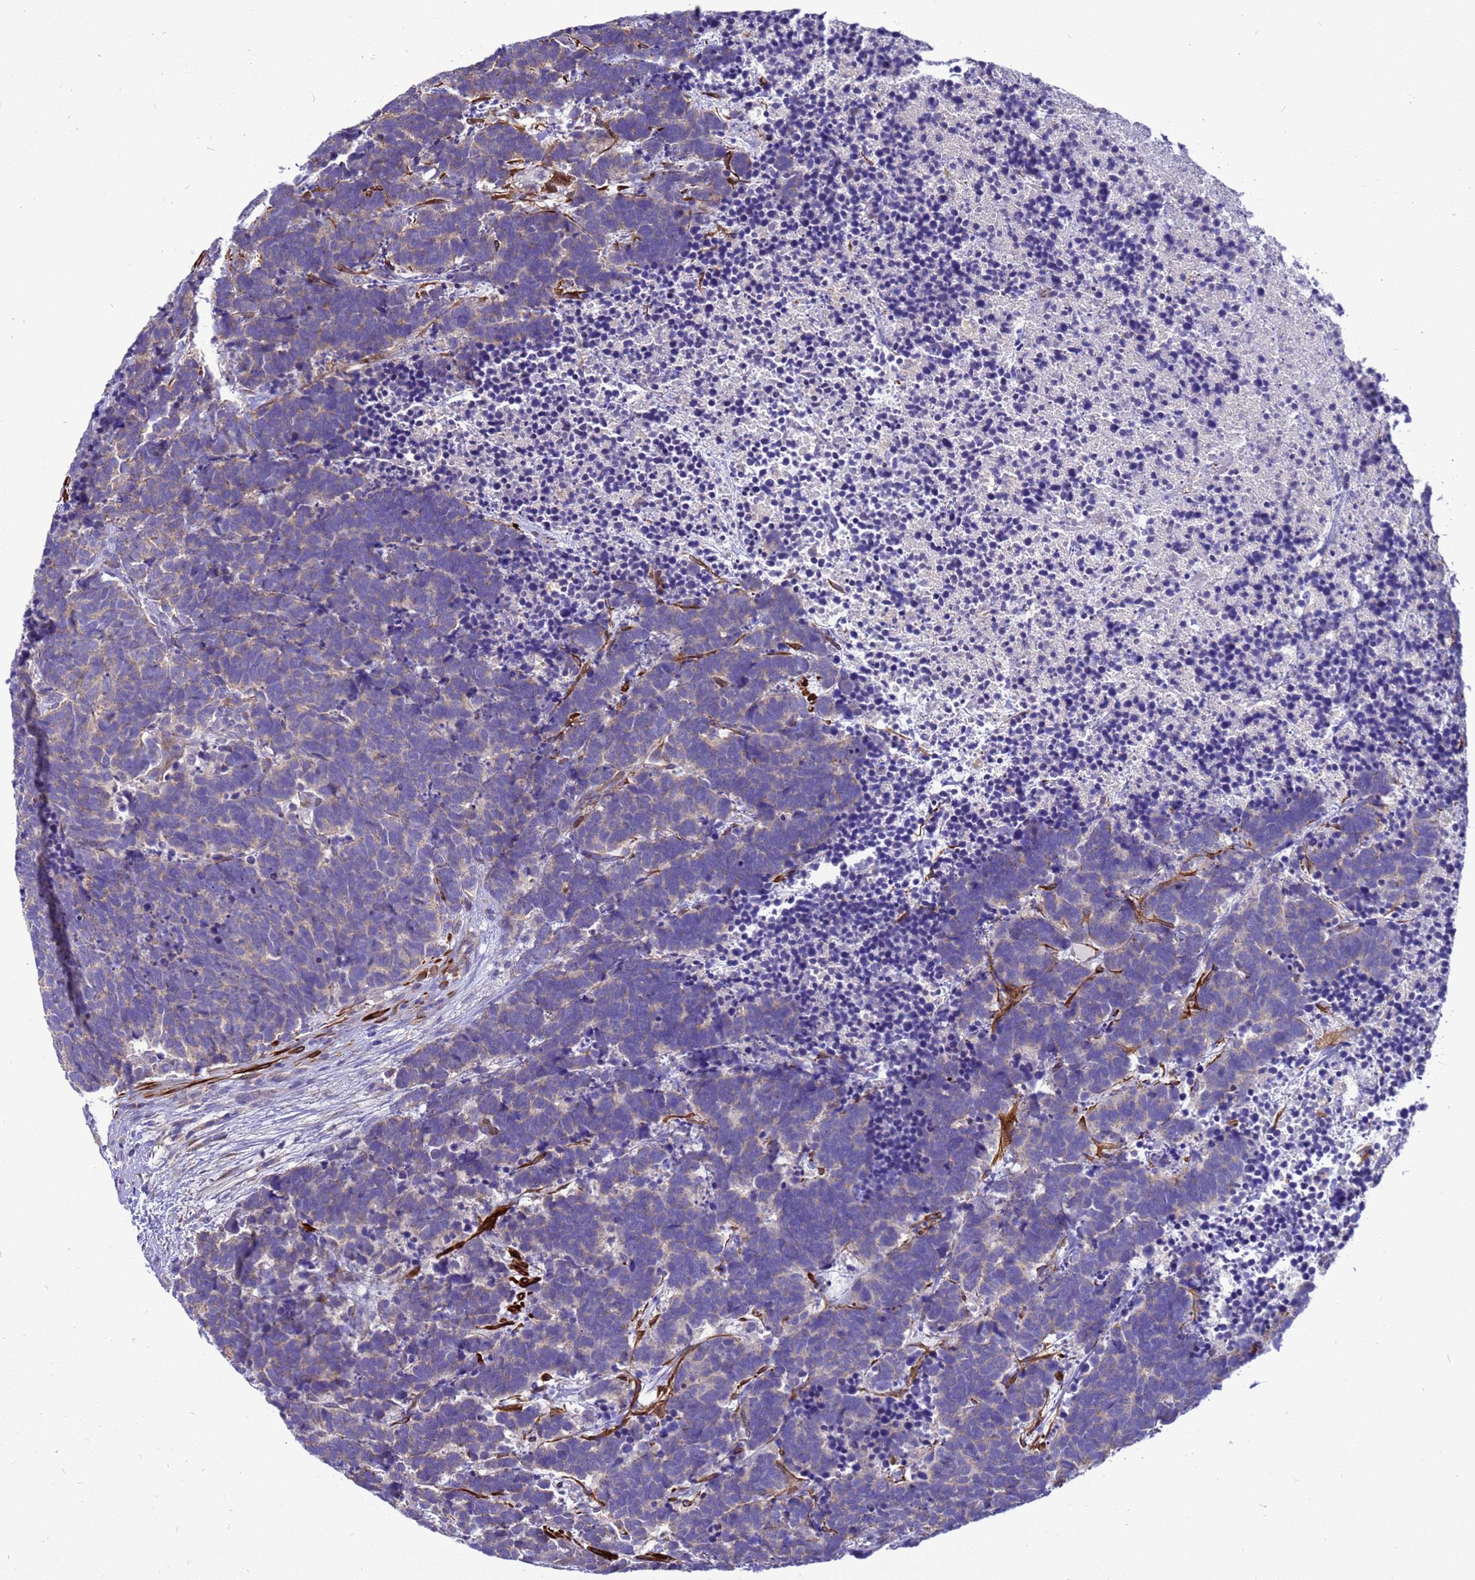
{"staining": {"intensity": "negative", "quantity": "none", "location": "none"}, "tissue": "carcinoid", "cell_type": "Tumor cells", "image_type": "cancer", "snomed": [{"axis": "morphology", "description": "Carcinoma, NOS"}, {"axis": "morphology", "description": "Carcinoid, malignant, NOS"}, {"axis": "topography", "description": "Urinary bladder"}], "caption": "Immunohistochemistry (IHC) histopathology image of neoplastic tissue: carcinoid (malignant) stained with DAB displays no significant protein expression in tumor cells.", "gene": "POP7", "patient": {"sex": "male", "age": 57}}